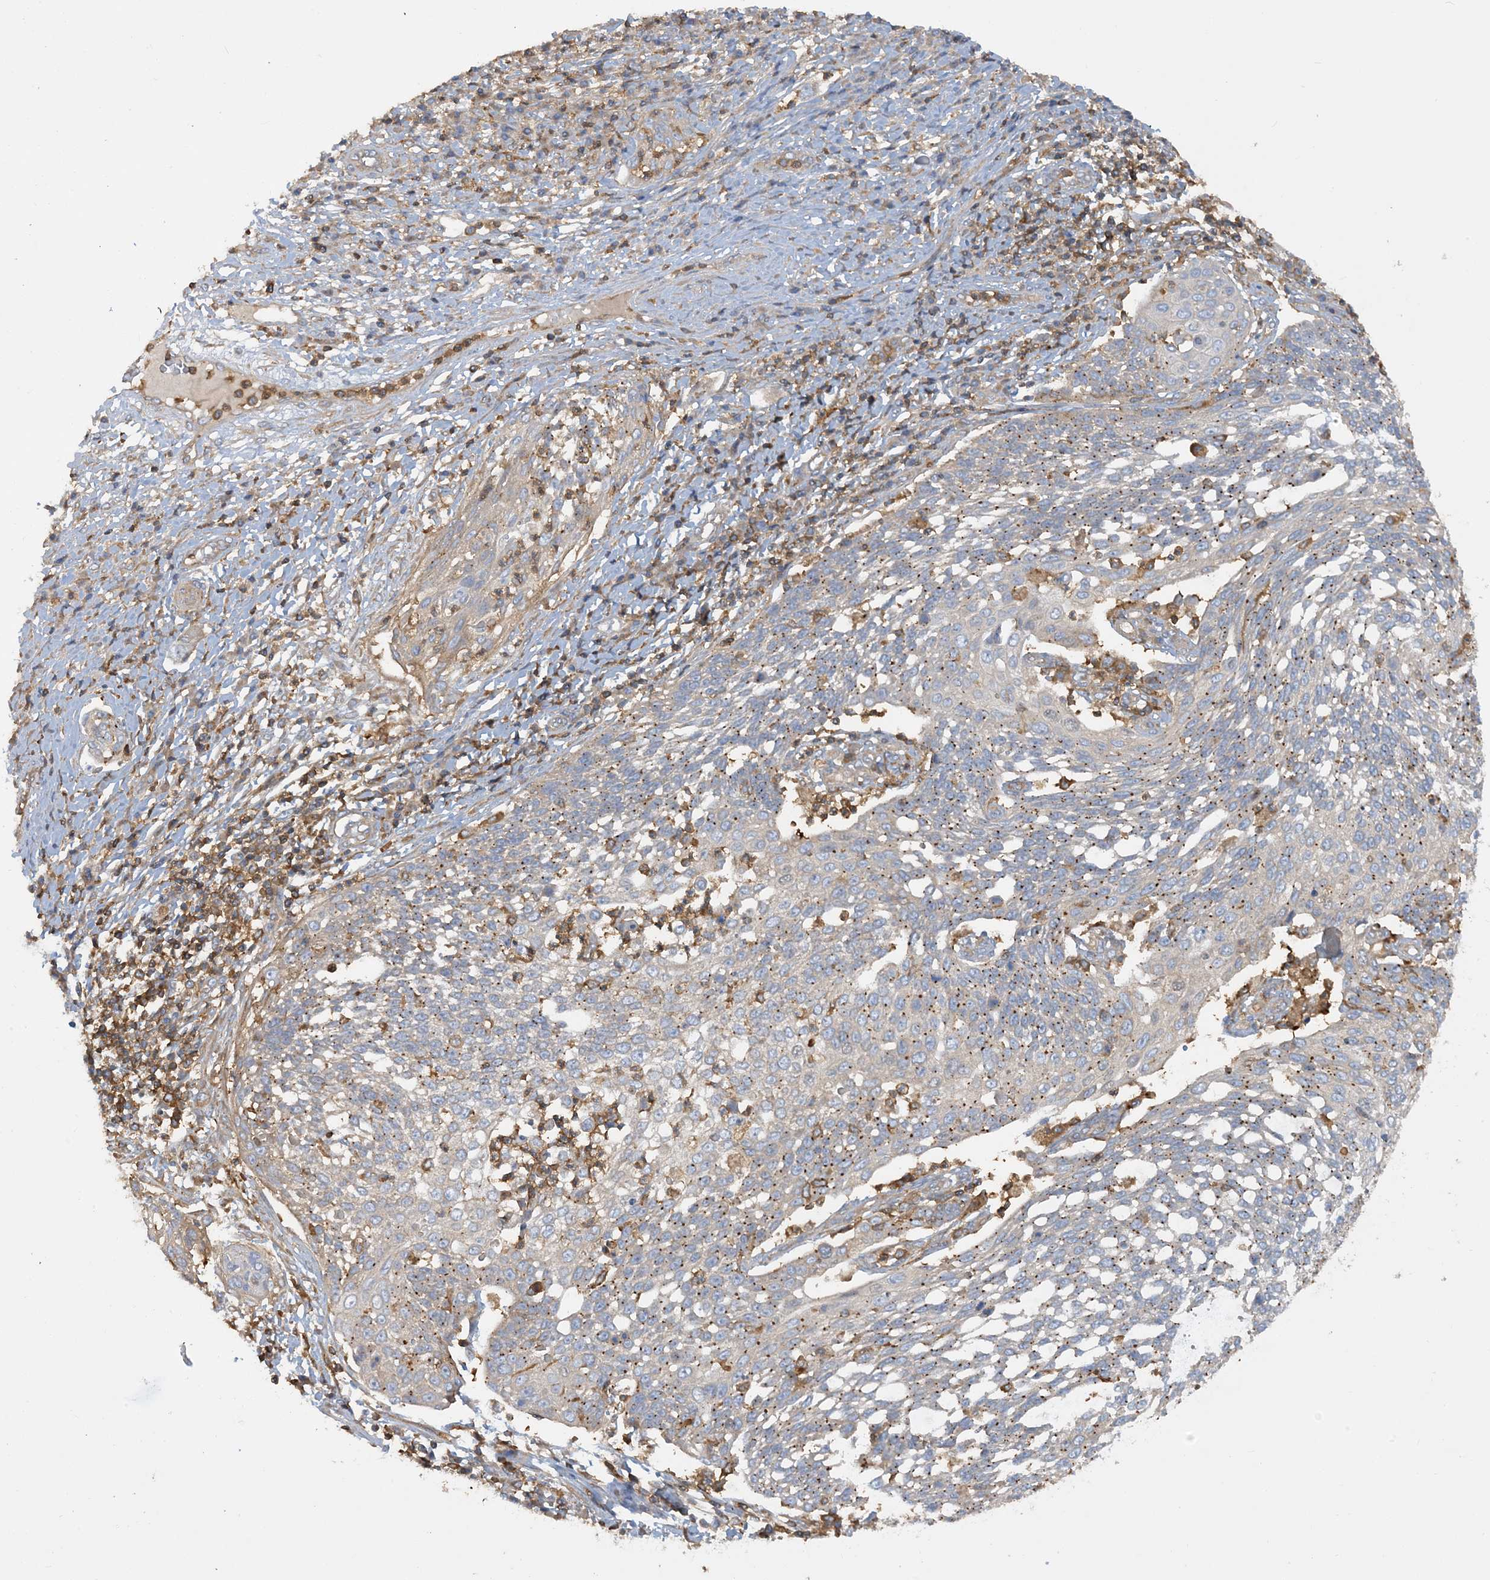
{"staining": {"intensity": "weak", "quantity": ">75%", "location": "cytoplasmic/membranous"}, "tissue": "cervical cancer", "cell_type": "Tumor cells", "image_type": "cancer", "snomed": [{"axis": "morphology", "description": "Squamous cell carcinoma, NOS"}, {"axis": "topography", "description": "Cervix"}], "caption": "Brown immunohistochemical staining in human cervical cancer (squamous cell carcinoma) exhibits weak cytoplasmic/membranous staining in about >75% of tumor cells.", "gene": "SFMBT2", "patient": {"sex": "female", "age": 34}}